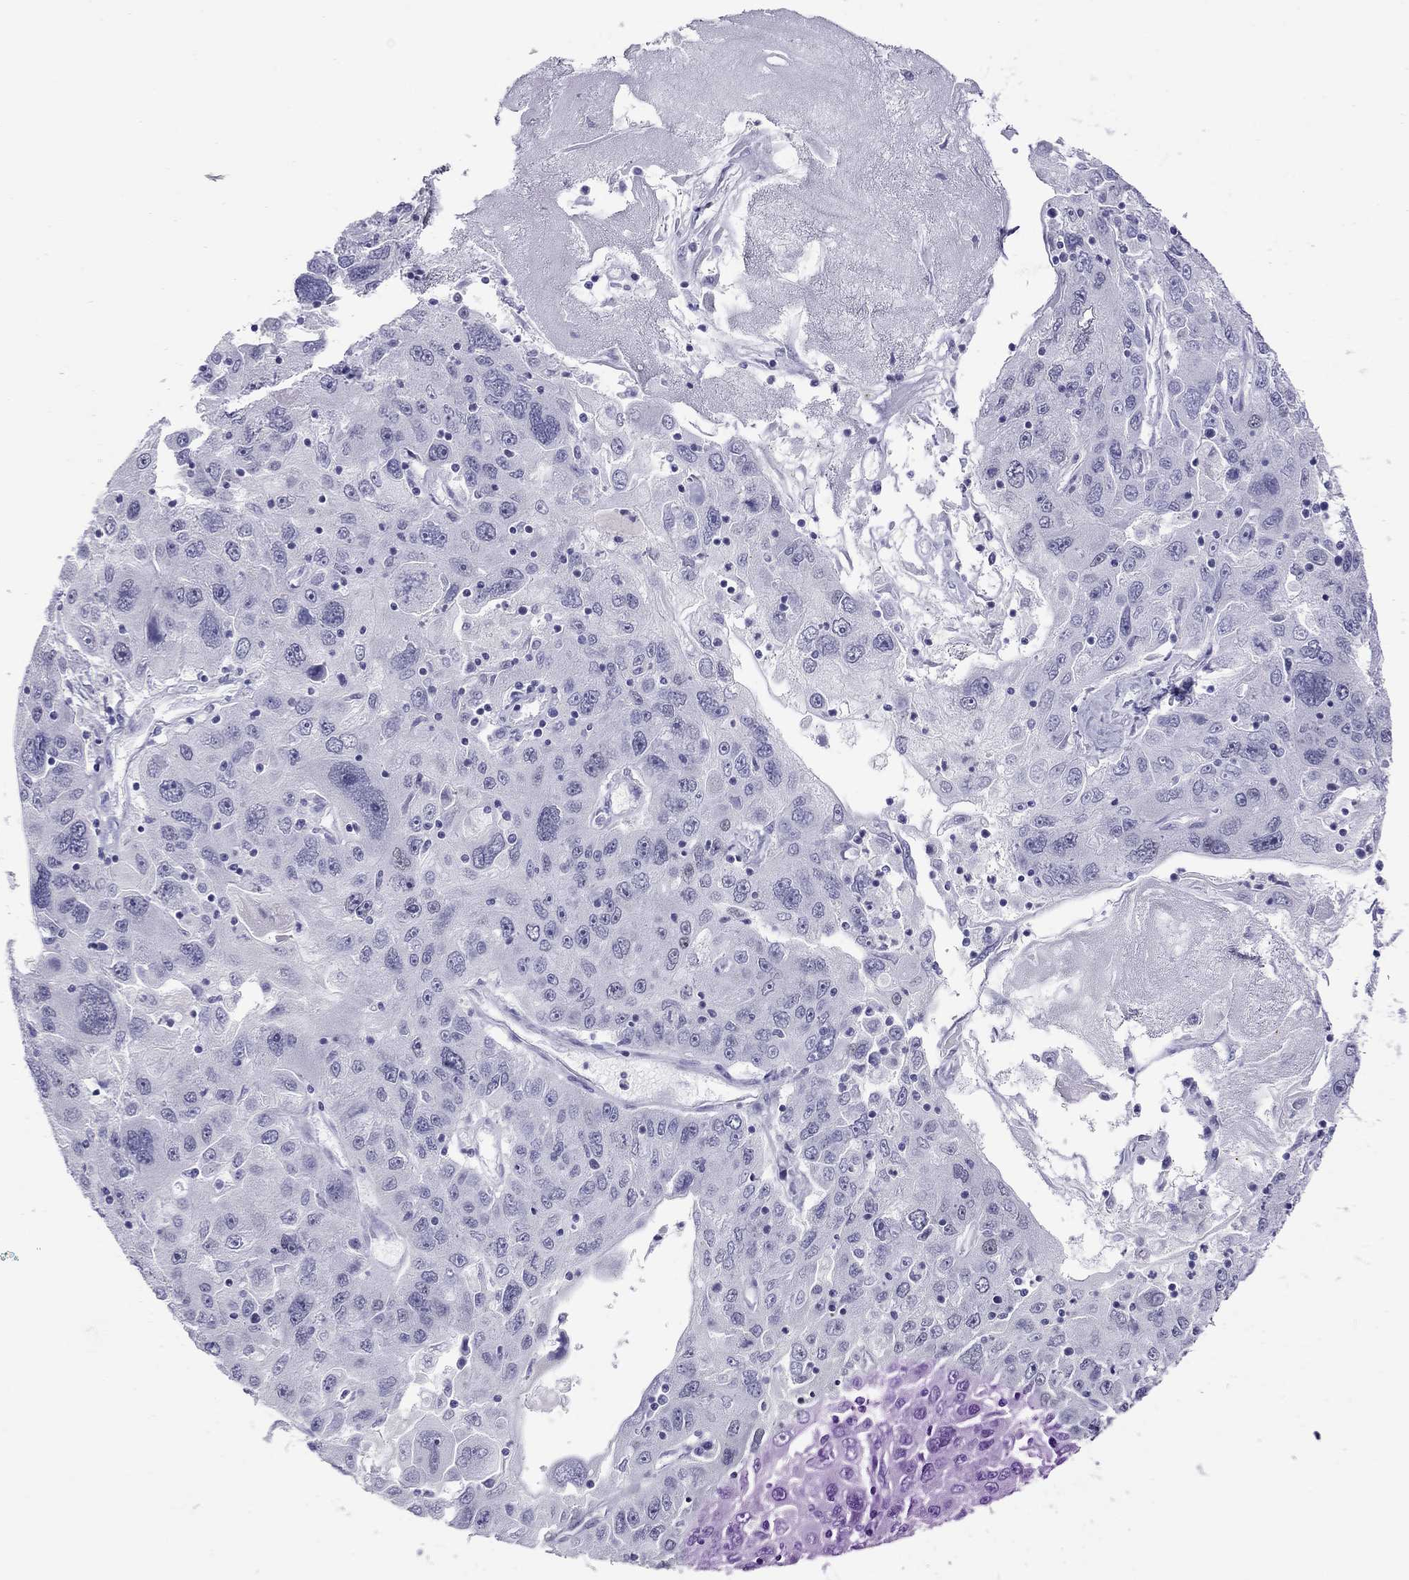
{"staining": {"intensity": "negative", "quantity": "none", "location": "none"}, "tissue": "stomach cancer", "cell_type": "Tumor cells", "image_type": "cancer", "snomed": [{"axis": "morphology", "description": "Adenocarcinoma, NOS"}, {"axis": "topography", "description": "Stomach"}], "caption": "The immunohistochemistry (IHC) micrograph has no significant expression in tumor cells of stomach adenocarcinoma tissue. The staining is performed using DAB brown chromogen with nuclei counter-stained in using hematoxylin.", "gene": "CHRNB3", "patient": {"sex": "male", "age": 56}}